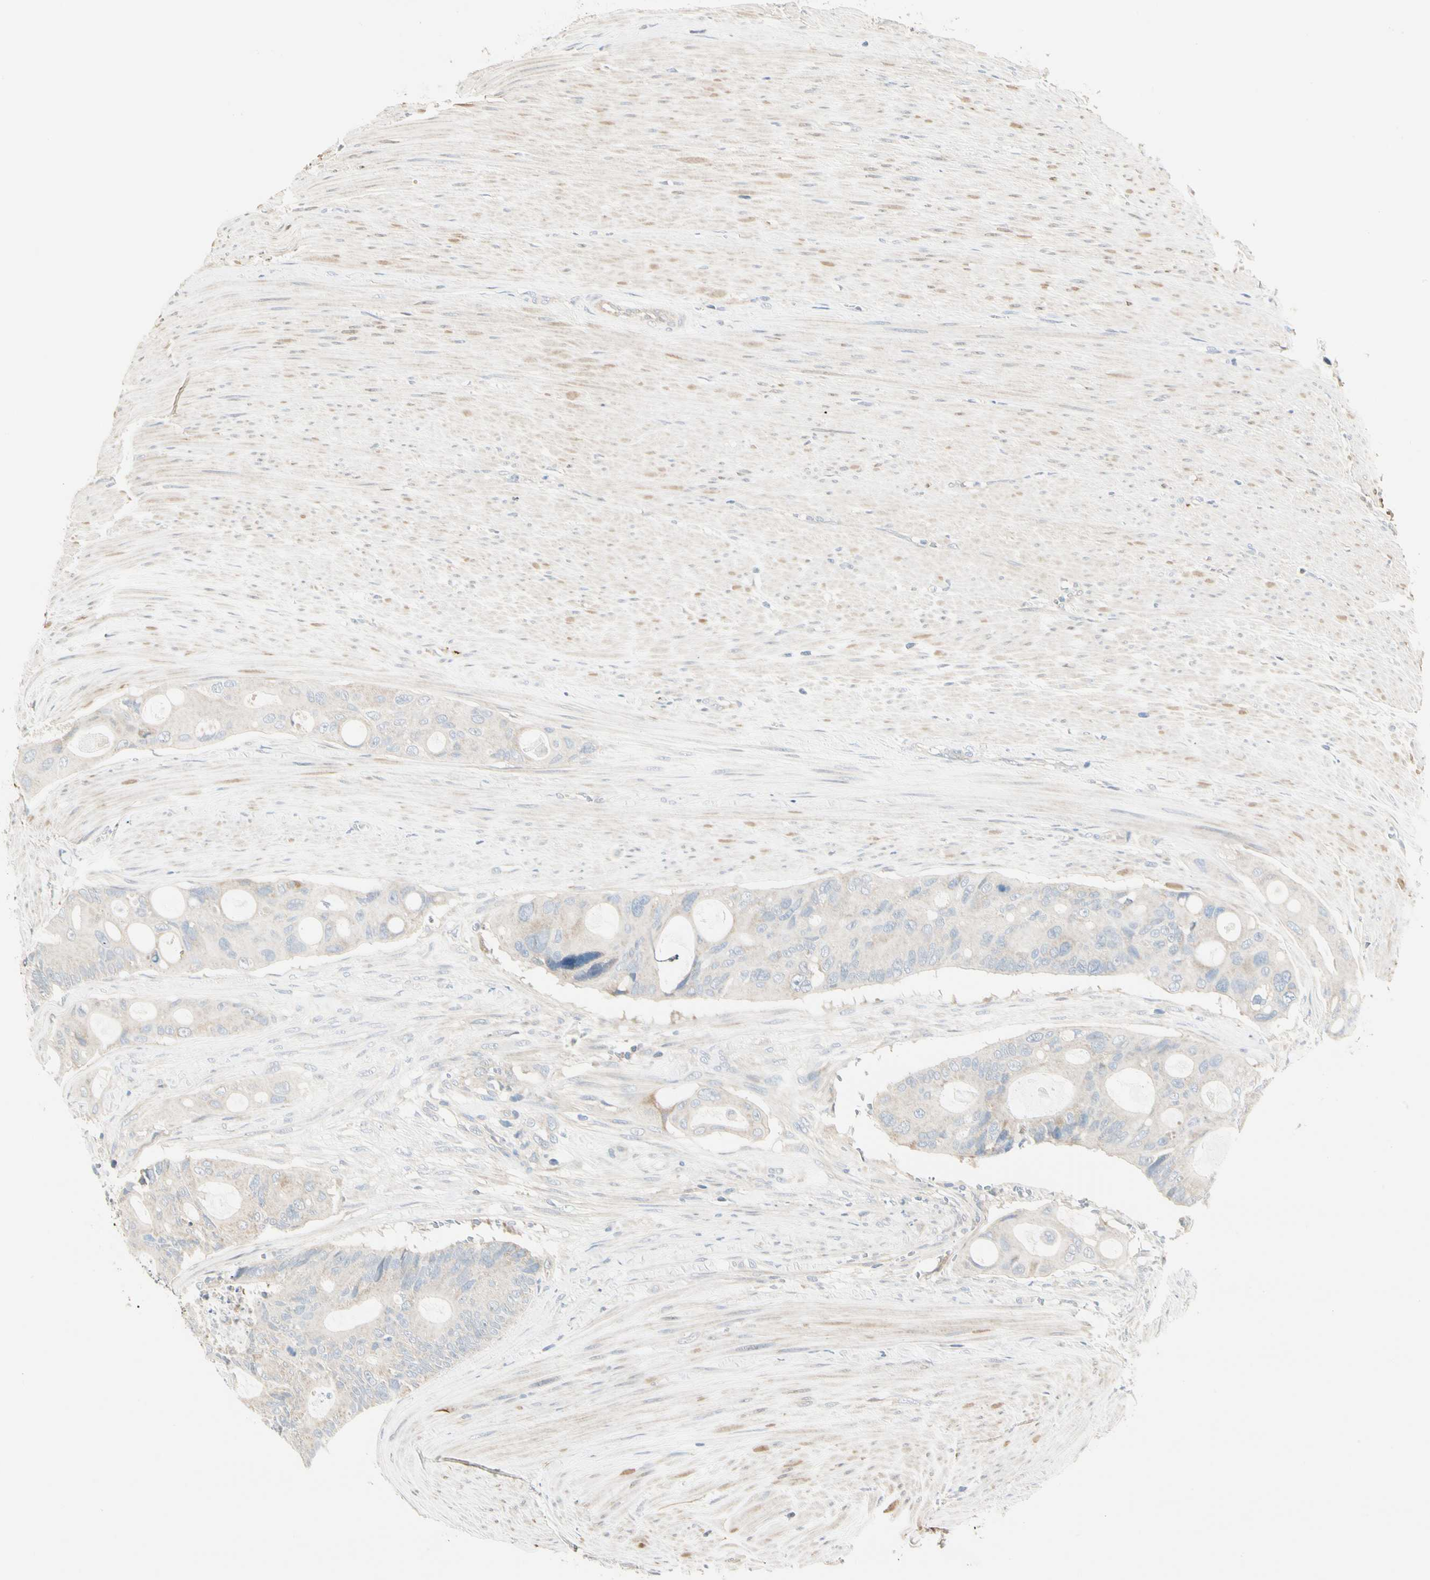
{"staining": {"intensity": "negative", "quantity": "none", "location": "none"}, "tissue": "colorectal cancer", "cell_type": "Tumor cells", "image_type": "cancer", "snomed": [{"axis": "morphology", "description": "Adenocarcinoma, NOS"}, {"axis": "topography", "description": "Colon"}], "caption": "High magnification brightfield microscopy of colorectal adenocarcinoma stained with DAB (3,3'-diaminobenzidine) (brown) and counterstained with hematoxylin (blue): tumor cells show no significant staining.", "gene": "GPR153", "patient": {"sex": "female", "age": 57}}